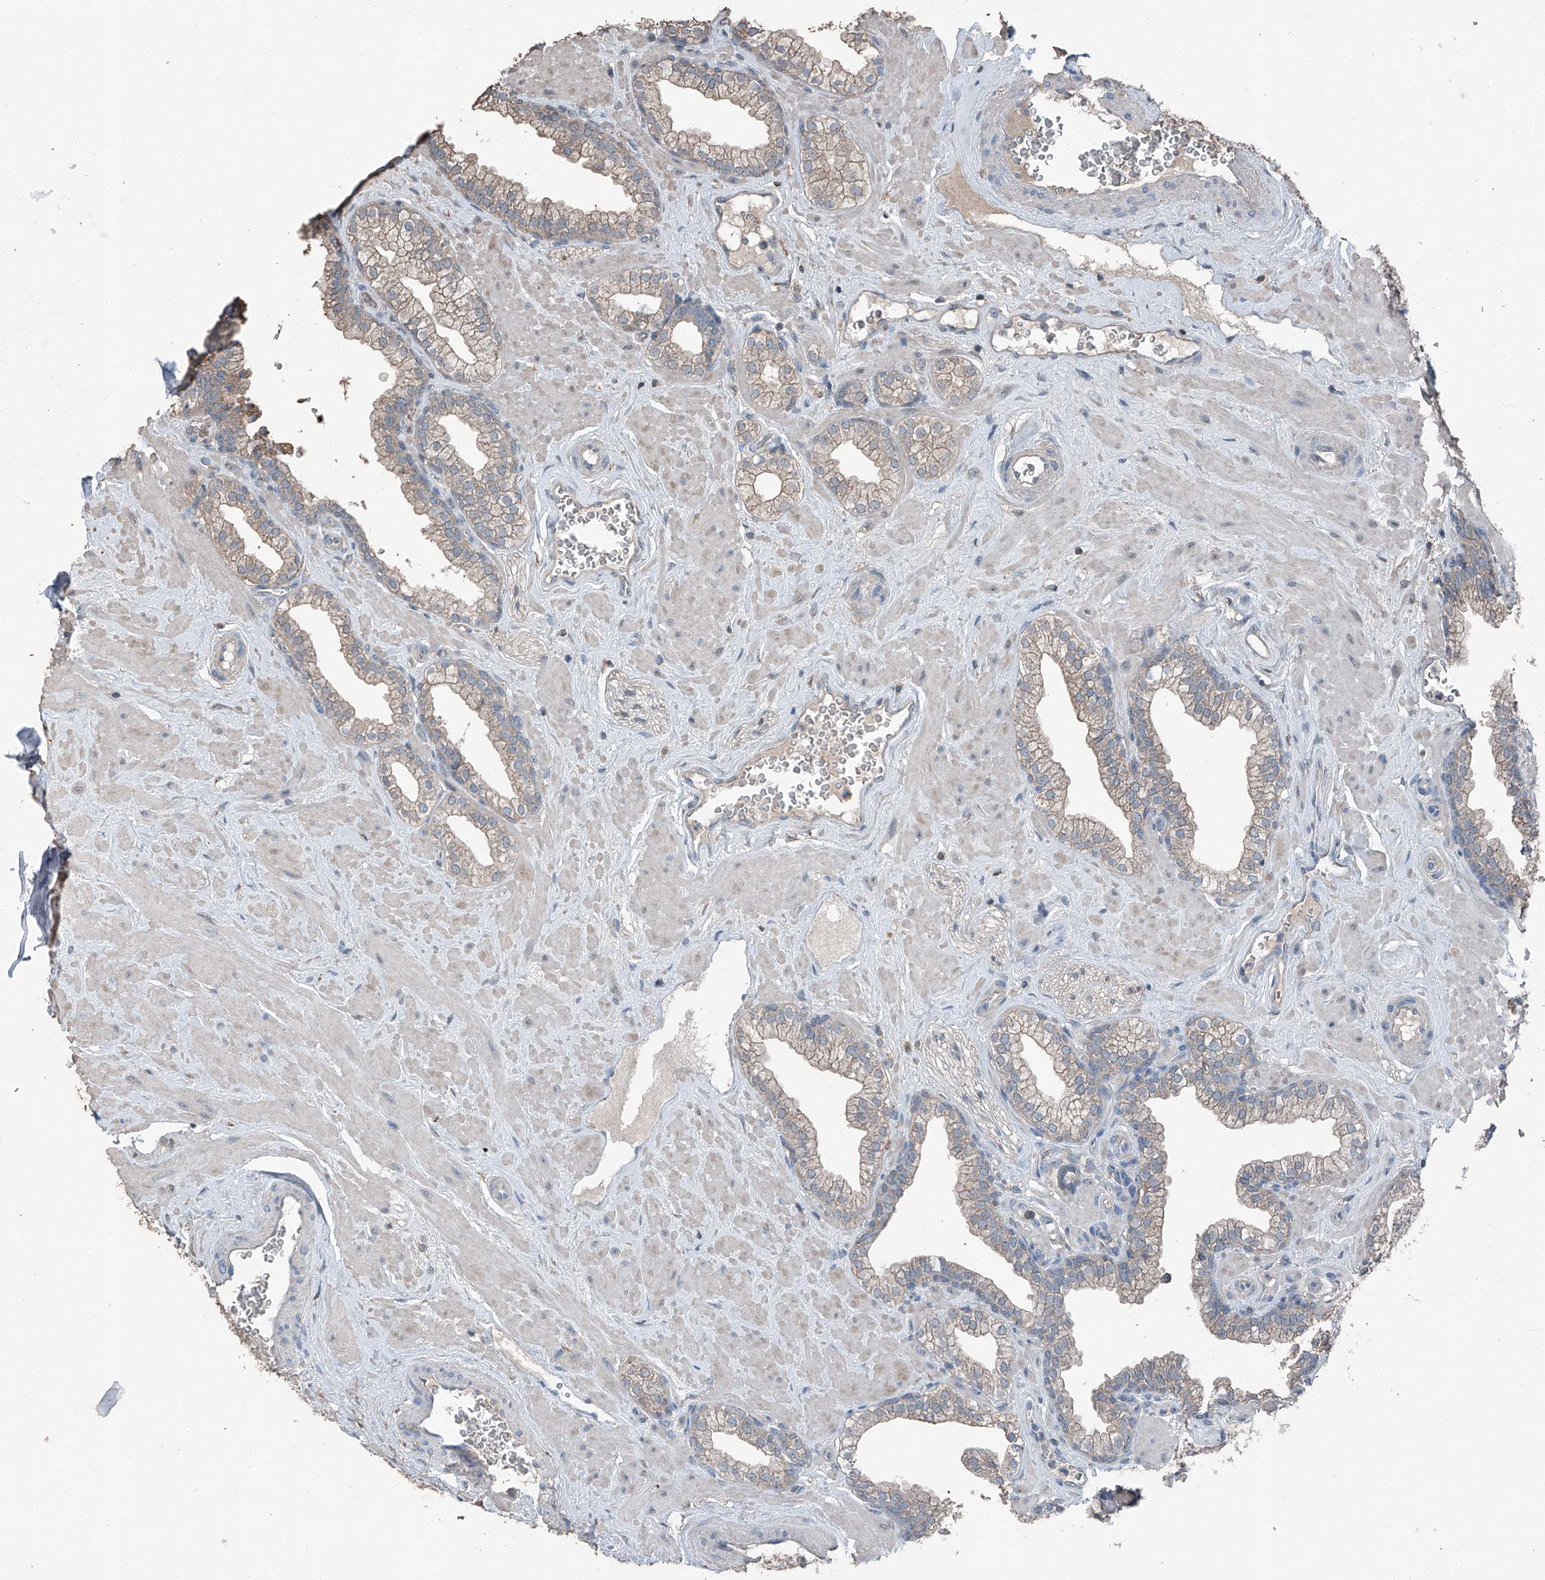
{"staining": {"intensity": "weak", "quantity": "25%-75%", "location": "cytoplasmic/membranous"}, "tissue": "prostate", "cell_type": "Glandular cells", "image_type": "normal", "snomed": [{"axis": "morphology", "description": "Normal tissue, NOS"}, {"axis": "morphology", "description": "Urothelial carcinoma, Low grade"}, {"axis": "topography", "description": "Urinary bladder"}, {"axis": "topography", "description": "Prostate"}], "caption": "The micrograph demonstrates staining of unremarkable prostate, revealing weak cytoplasmic/membranous protein positivity (brown color) within glandular cells.", "gene": "MAMLD1", "patient": {"sex": "male", "age": 60}}